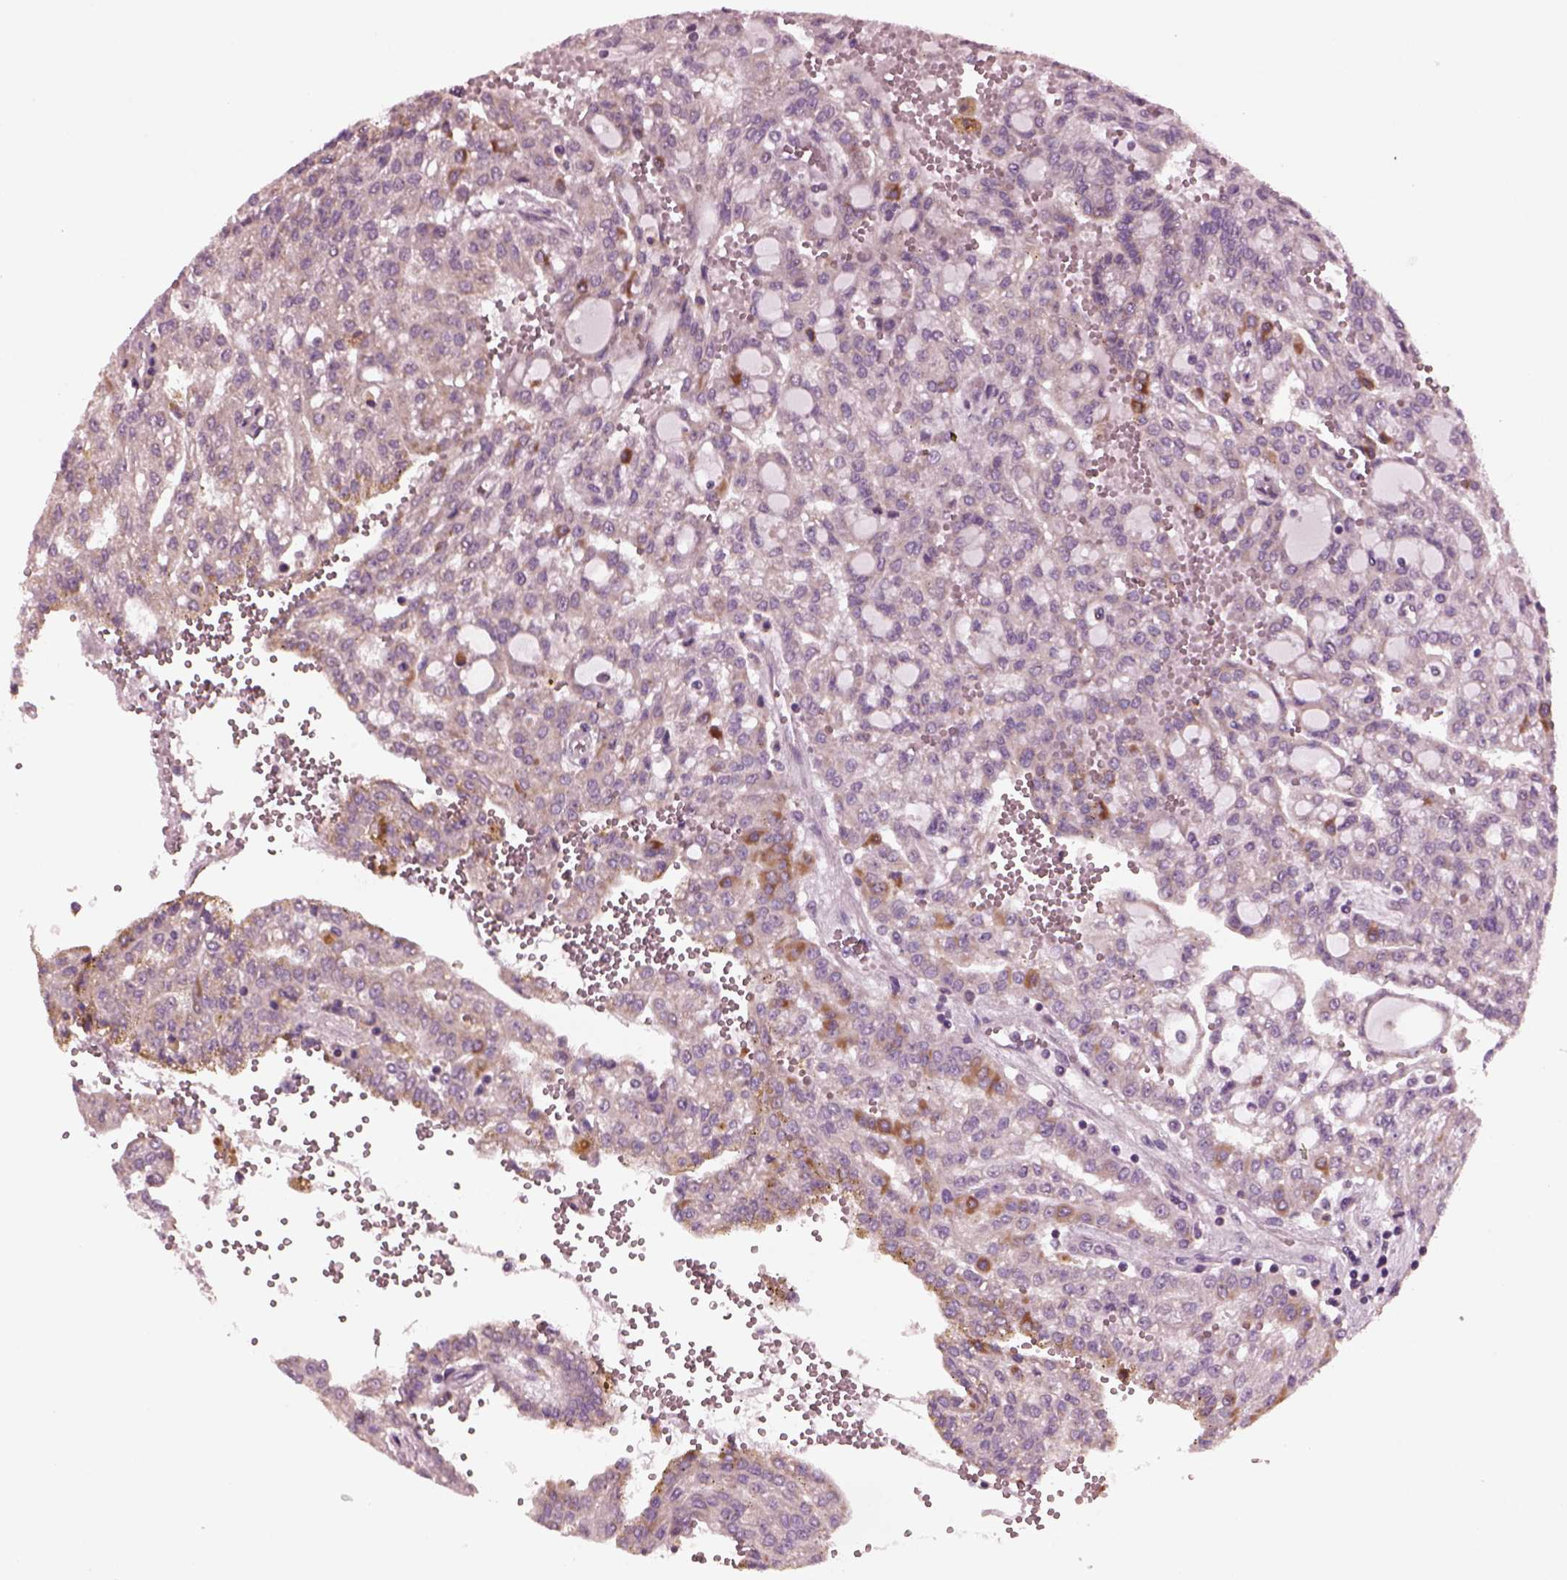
{"staining": {"intensity": "weak", "quantity": "25%-75%", "location": "cytoplasmic/membranous"}, "tissue": "renal cancer", "cell_type": "Tumor cells", "image_type": "cancer", "snomed": [{"axis": "morphology", "description": "Adenocarcinoma, NOS"}, {"axis": "topography", "description": "Kidney"}], "caption": "This histopathology image demonstrates renal adenocarcinoma stained with immunohistochemistry (IHC) to label a protein in brown. The cytoplasmic/membranous of tumor cells show weak positivity for the protein. Nuclei are counter-stained blue.", "gene": "AP4M1", "patient": {"sex": "male", "age": 63}}